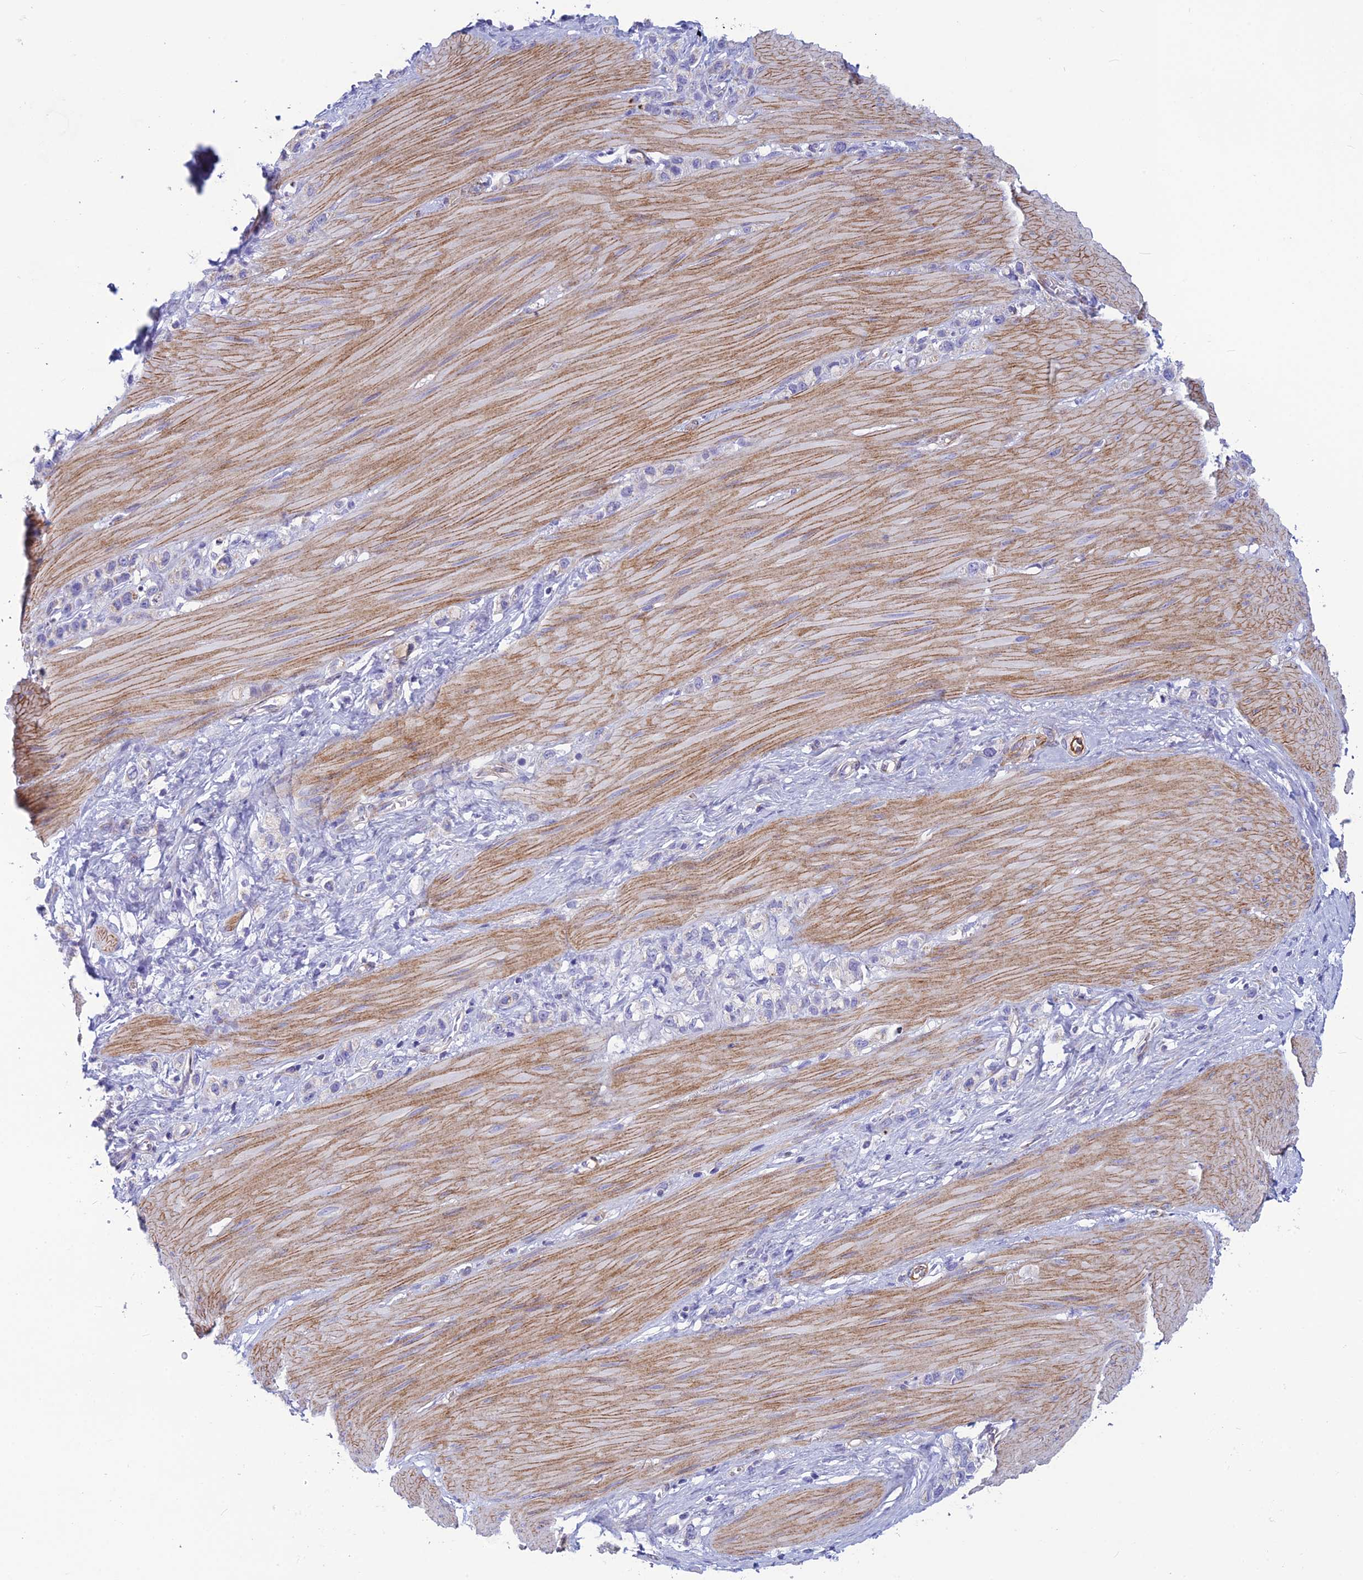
{"staining": {"intensity": "negative", "quantity": "none", "location": "none"}, "tissue": "stomach cancer", "cell_type": "Tumor cells", "image_type": "cancer", "snomed": [{"axis": "morphology", "description": "Adenocarcinoma, NOS"}, {"axis": "topography", "description": "Stomach"}], "caption": "IHC image of adenocarcinoma (stomach) stained for a protein (brown), which displays no positivity in tumor cells.", "gene": "POMGNT1", "patient": {"sex": "female", "age": 65}}